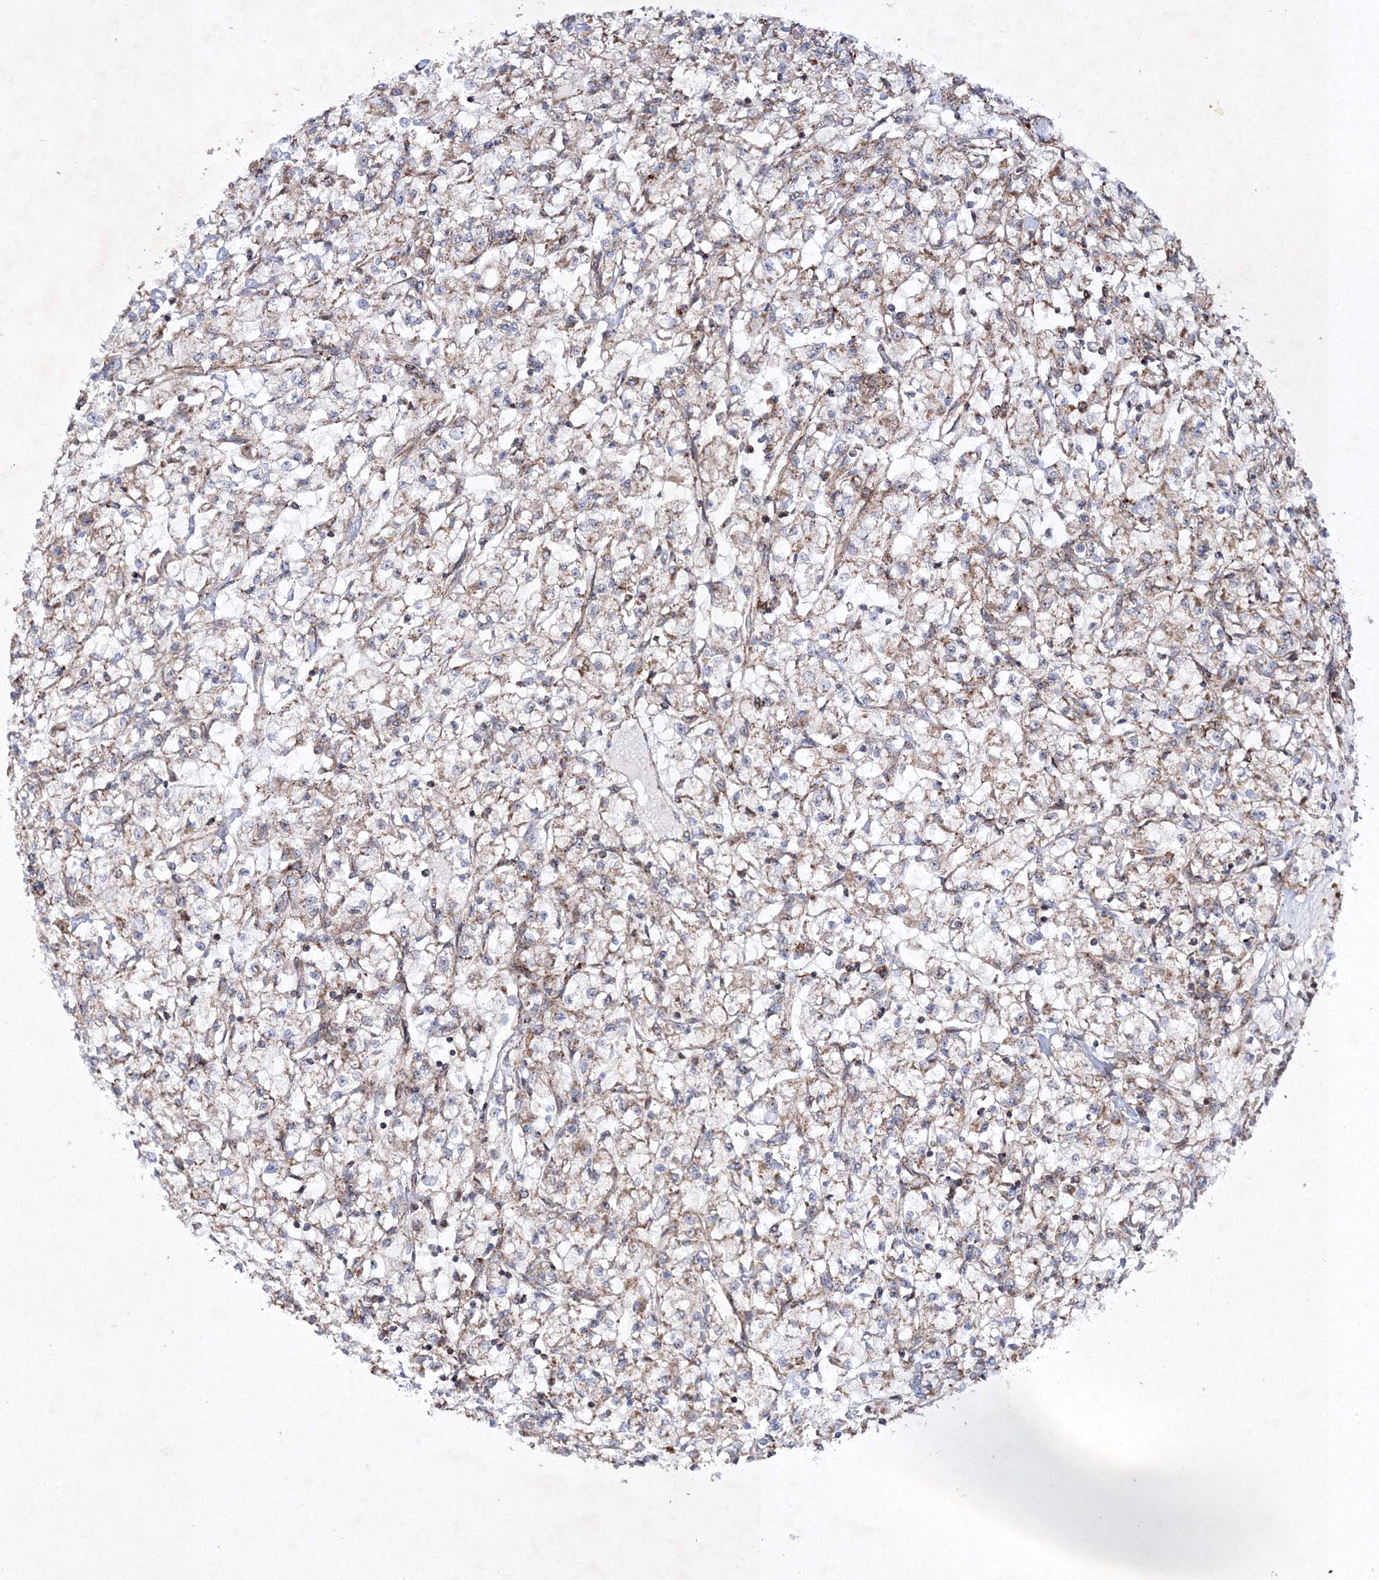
{"staining": {"intensity": "weak", "quantity": "25%-75%", "location": "cytoplasmic/membranous"}, "tissue": "renal cancer", "cell_type": "Tumor cells", "image_type": "cancer", "snomed": [{"axis": "morphology", "description": "Adenocarcinoma, NOS"}, {"axis": "topography", "description": "Kidney"}], "caption": "Protein staining of adenocarcinoma (renal) tissue displays weak cytoplasmic/membranous staining in about 25%-75% of tumor cells.", "gene": "SCRN3", "patient": {"sex": "female", "age": 59}}